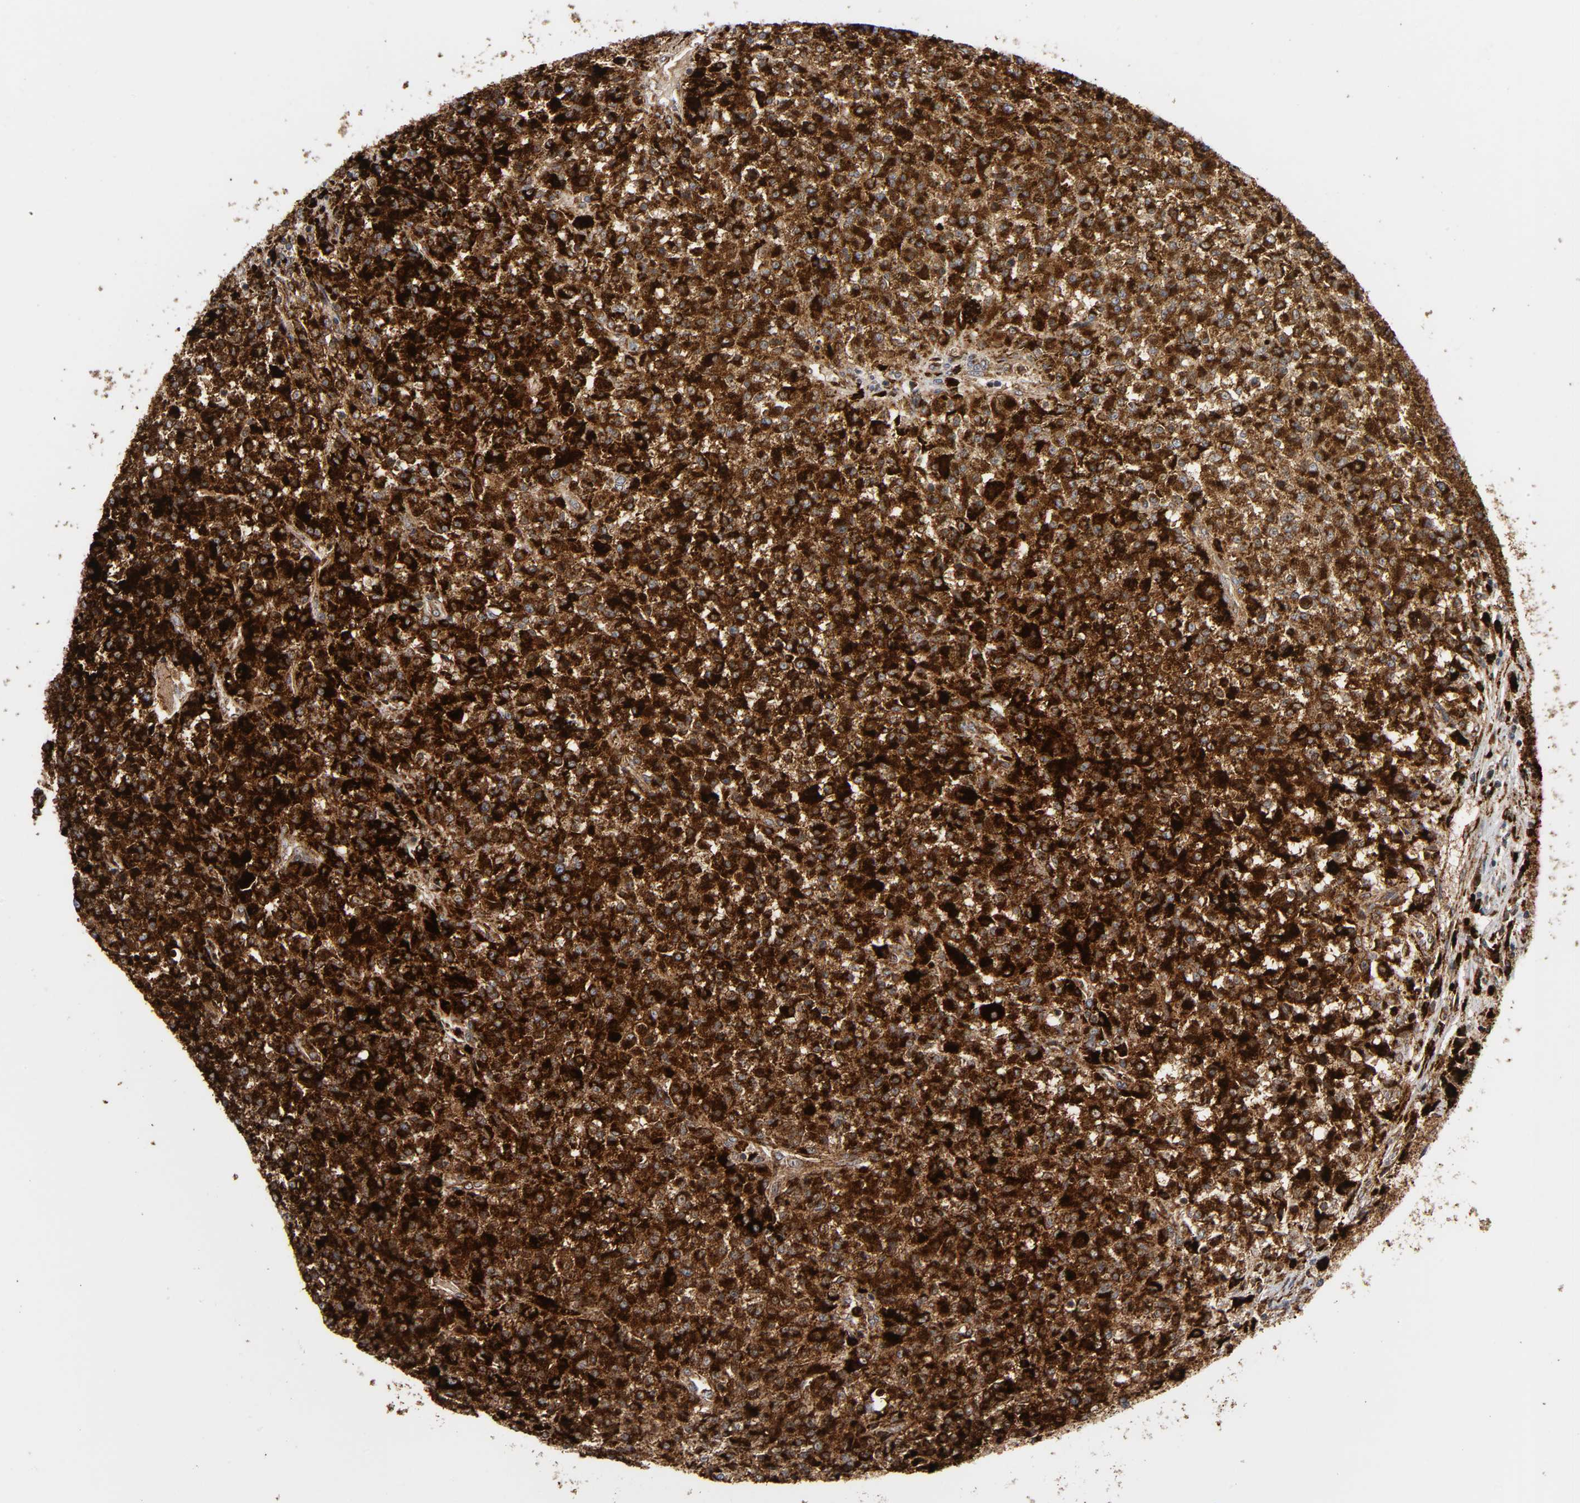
{"staining": {"intensity": "strong", "quantity": ">75%", "location": "cytoplasmic/membranous"}, "tissue": "testis cancer", "cell_type": "Tumor cells", "image_type": "cancer", "snomed": [{"axis": "morphology", "description": "Seminoma, NOS"}, {"axis": "topography", "description": "Testis"}], "caption": "This is an image of immunohistochemistry (IHC) staining of testis seminoma, which shows strong staining in the cytoplasmic/membranous of tumor cells.", "gene": "PSAP", "patient": {"sex": "male", "age": 59}}